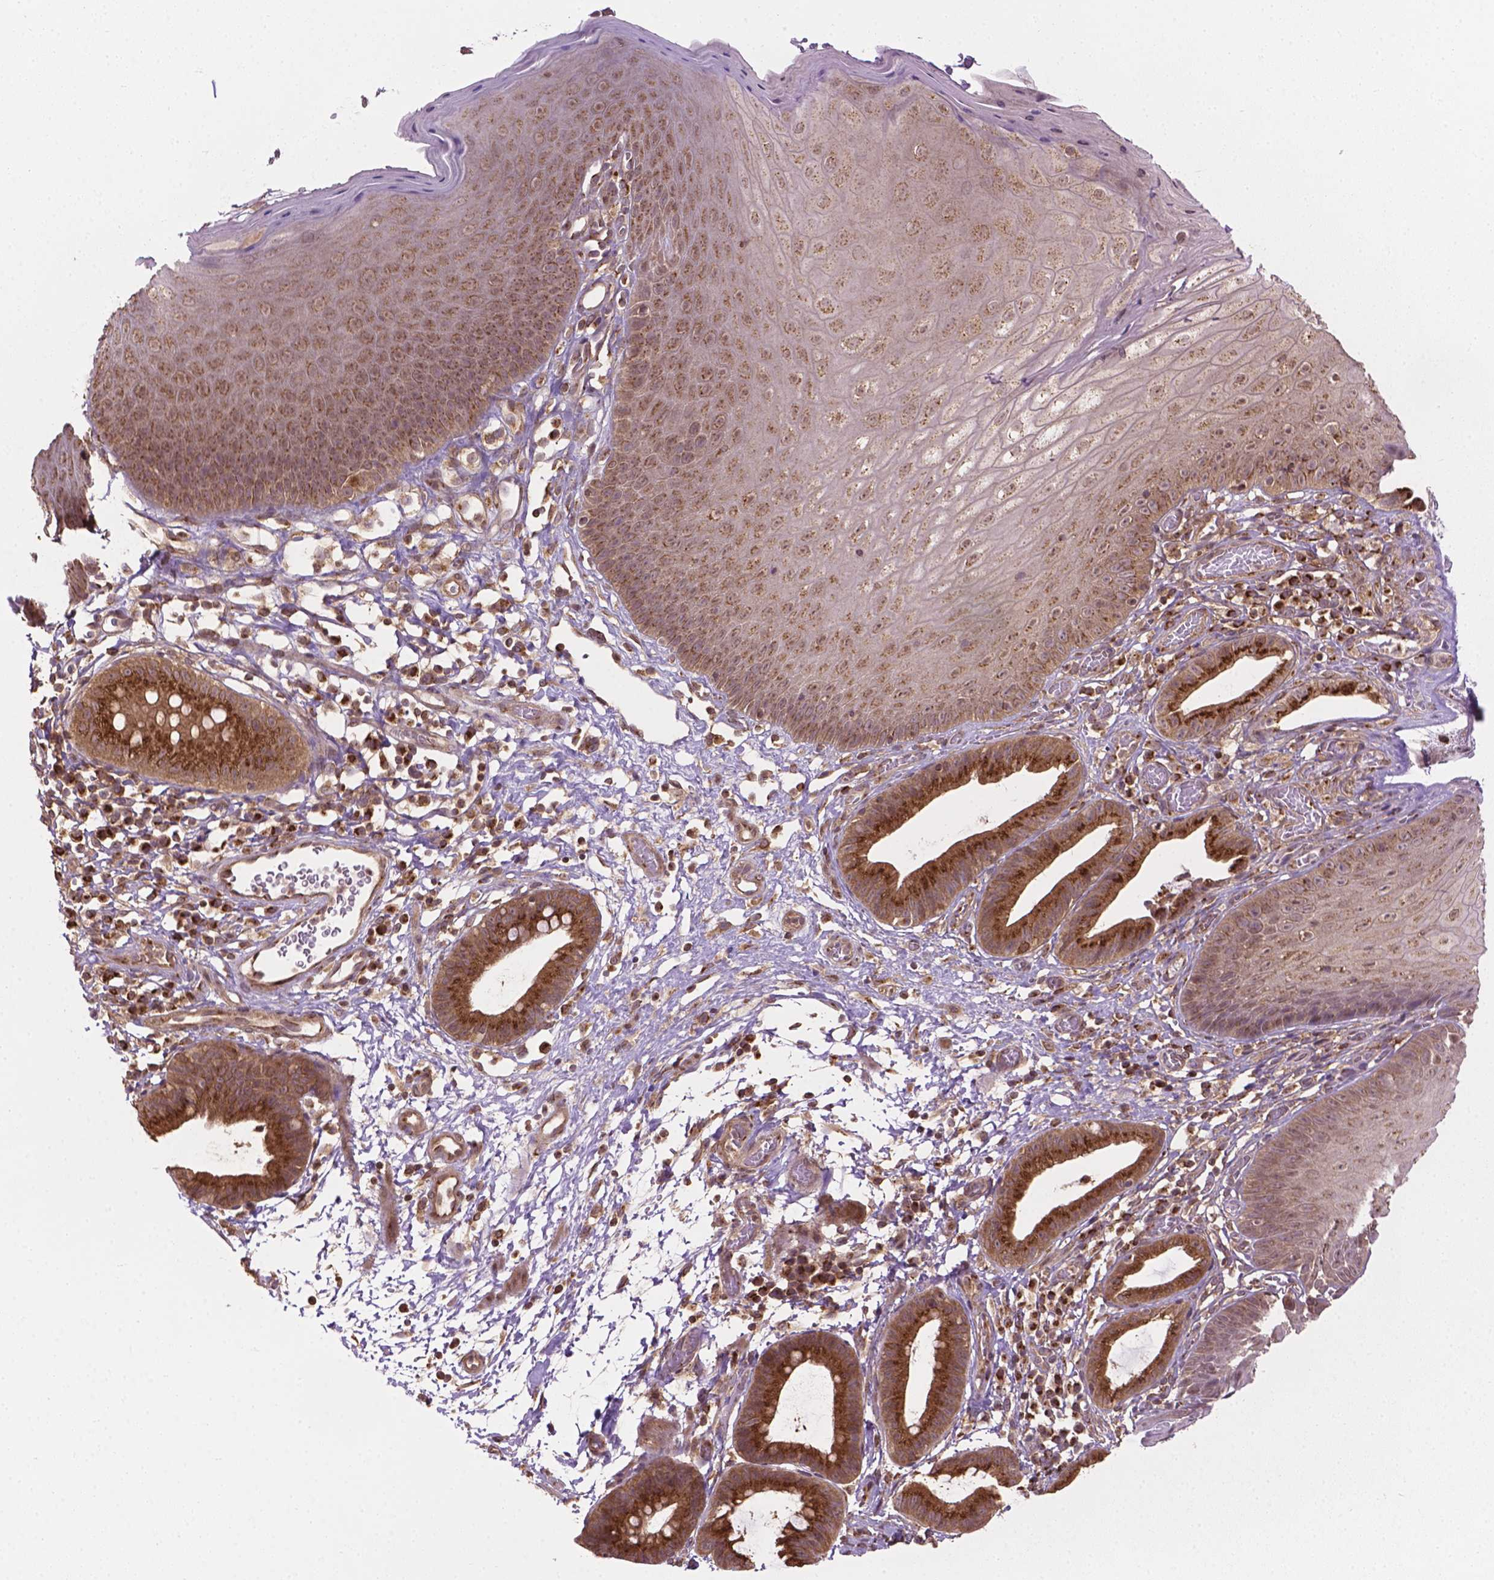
{"staining": {"intensity": "moderate", "quantity": "25%-75%", "location": "cytoplasmic/membranous,nuclear"}, "tissue": "skin", "cell_type": "Epidermal cells", "image_type": "normal", "snomed": [{"axis": "morphology", "description": "Normal tissue, NOS"}, {"axis": "topography", "description": "Anal"}], "caption": "Brown immunohistochemical staining in normal human skin demonstrates moderate cytoplasmic/membranous,nuclear positivity in about 25%-75% of epidermal cells. (Stains: DAB (3,3'-diaminobenzidine) in brown, nuclei in blue, Microscopy: brightfield microscopy at high magnification).", "gene": "PPP1CB", "patient": {"sex": "male", "age": 53}}